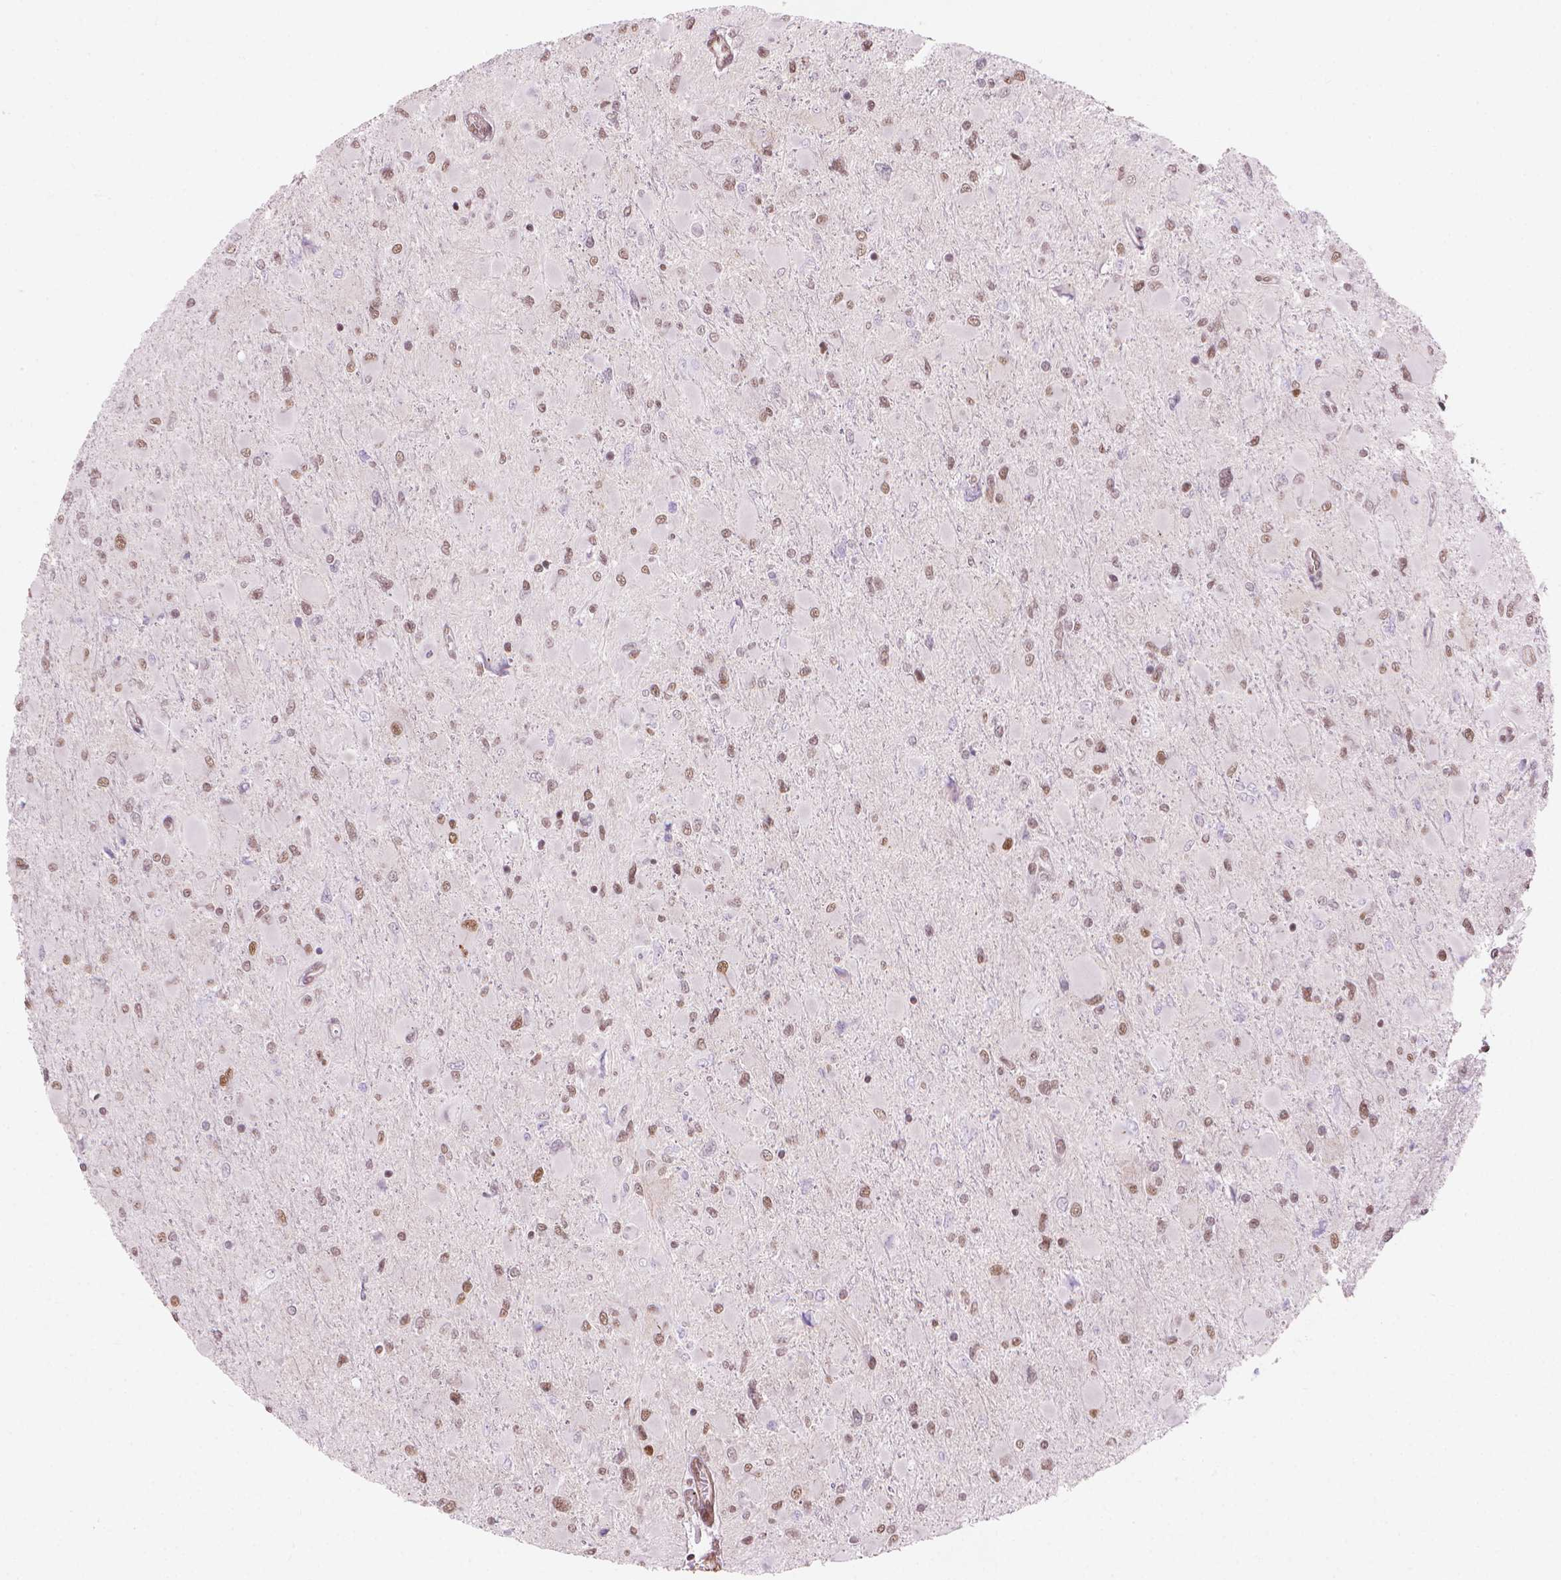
{"staining": {"intensity": "moderate", "quantity": ">75%", "location": "nuclear"}, "tissue": "glioma", "cell_type": "Tumor cells", "image_type": "cancer", "snomed": [{"axis": "morphology", "description": "Glioma, malignant, High grade"}, {"axis": "topography", "description": "Cerebral cortex"}], "caption": "Immunohistochemical staining of glioma reveals medium levels of moderate nuclear protein staining in approximately >75% of tumor cells.", "gene": "HOXD4", "patient": {"sex": "female", "age": 36}}